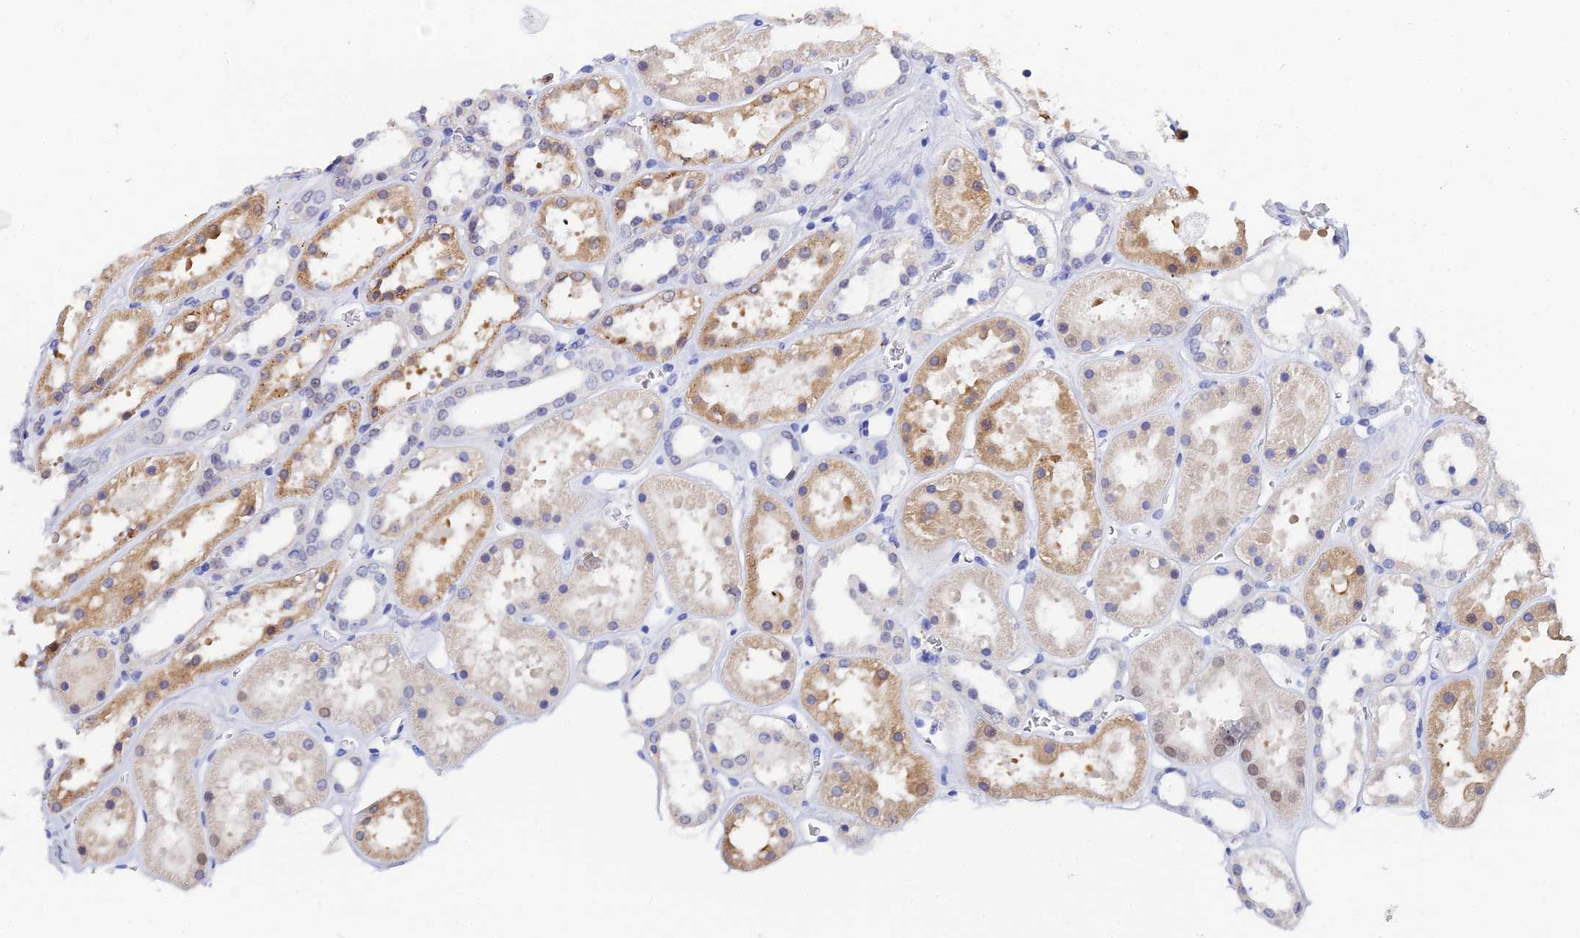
{"staining": {"intensity": "negative", "quantity": "none", "location": "none"}, "tissue": "kidney", "cell_type": "Cells in glomeruli", "image_type": "normal", "snomed": [{"axis": "morphology", "description": "Normal tissue, NOS"}, {"axis": "topography", "description": "Kidney"}], "caption": "DAB (3,3'-diaminobenzidine) immunohistochemical staining of benign kidney demonstrates no significant positivity in cells in glomeruli. (DAB immunohistochemistry (IHC), high magnification).", "gene": "OCM2", "patient": {"sex": "female", "age": 41}}